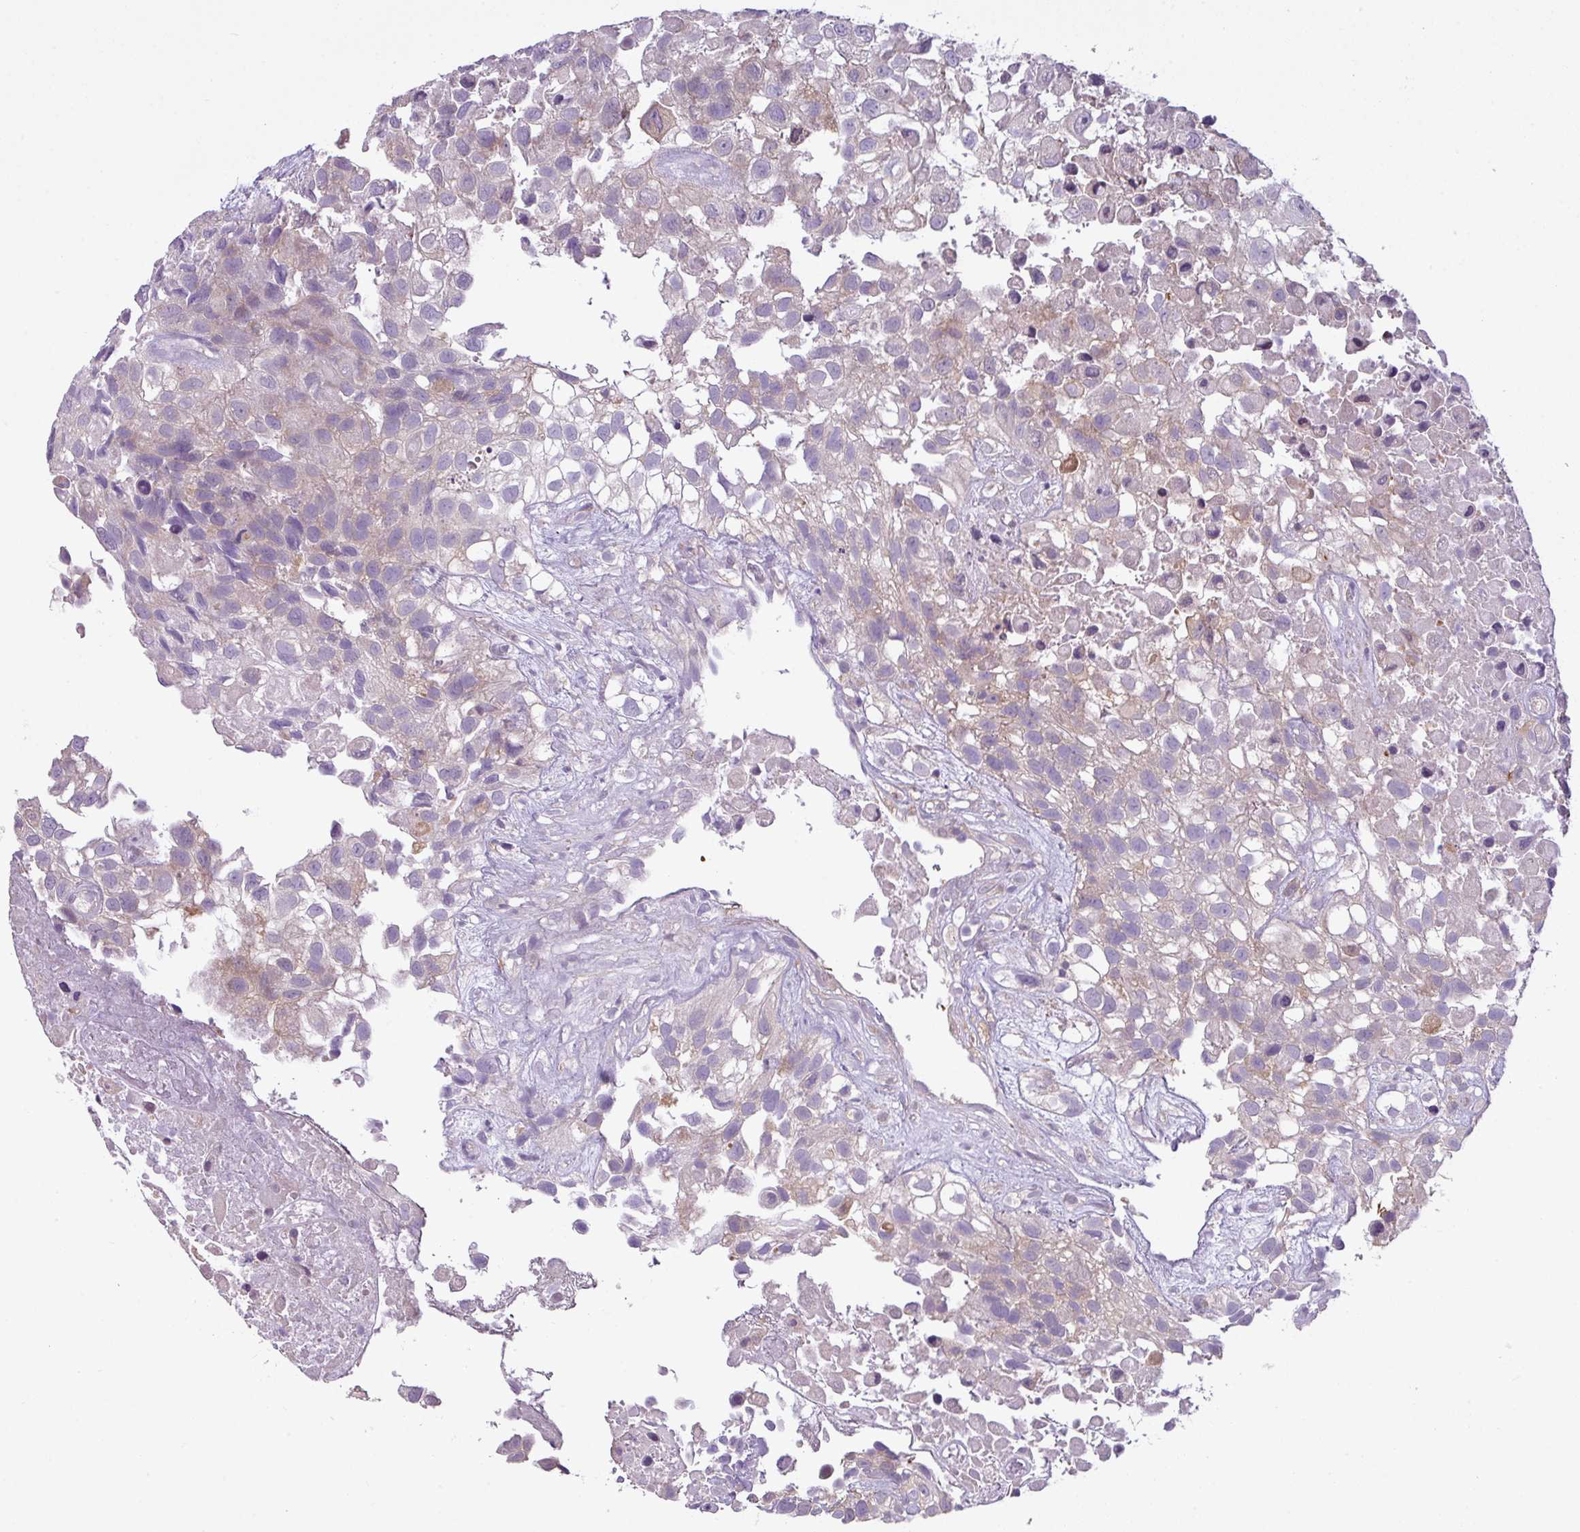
{"staining": {"intensity": "weak", "quantity": "<25%", "location": "cytoplasmic/membranous"}, "tissue": "urothelial cancer", "cell_type": "Tumor cells", "image_type": "cancer", "snomed": [{"axis": "morphology", "description": "Urothelial carcinoma, High grade"}, {"axis": "topography", "description": "Urinary bladder"}], "caption": "A high-resolution image shows immunohistochemistry (IHC) staining of urothelial cancer, which displays no significant positivity in tumor cells. Nuclei are stained in blue.", "gene": "CAMK2B", "patient": {"sex": "male", "age": 56}}